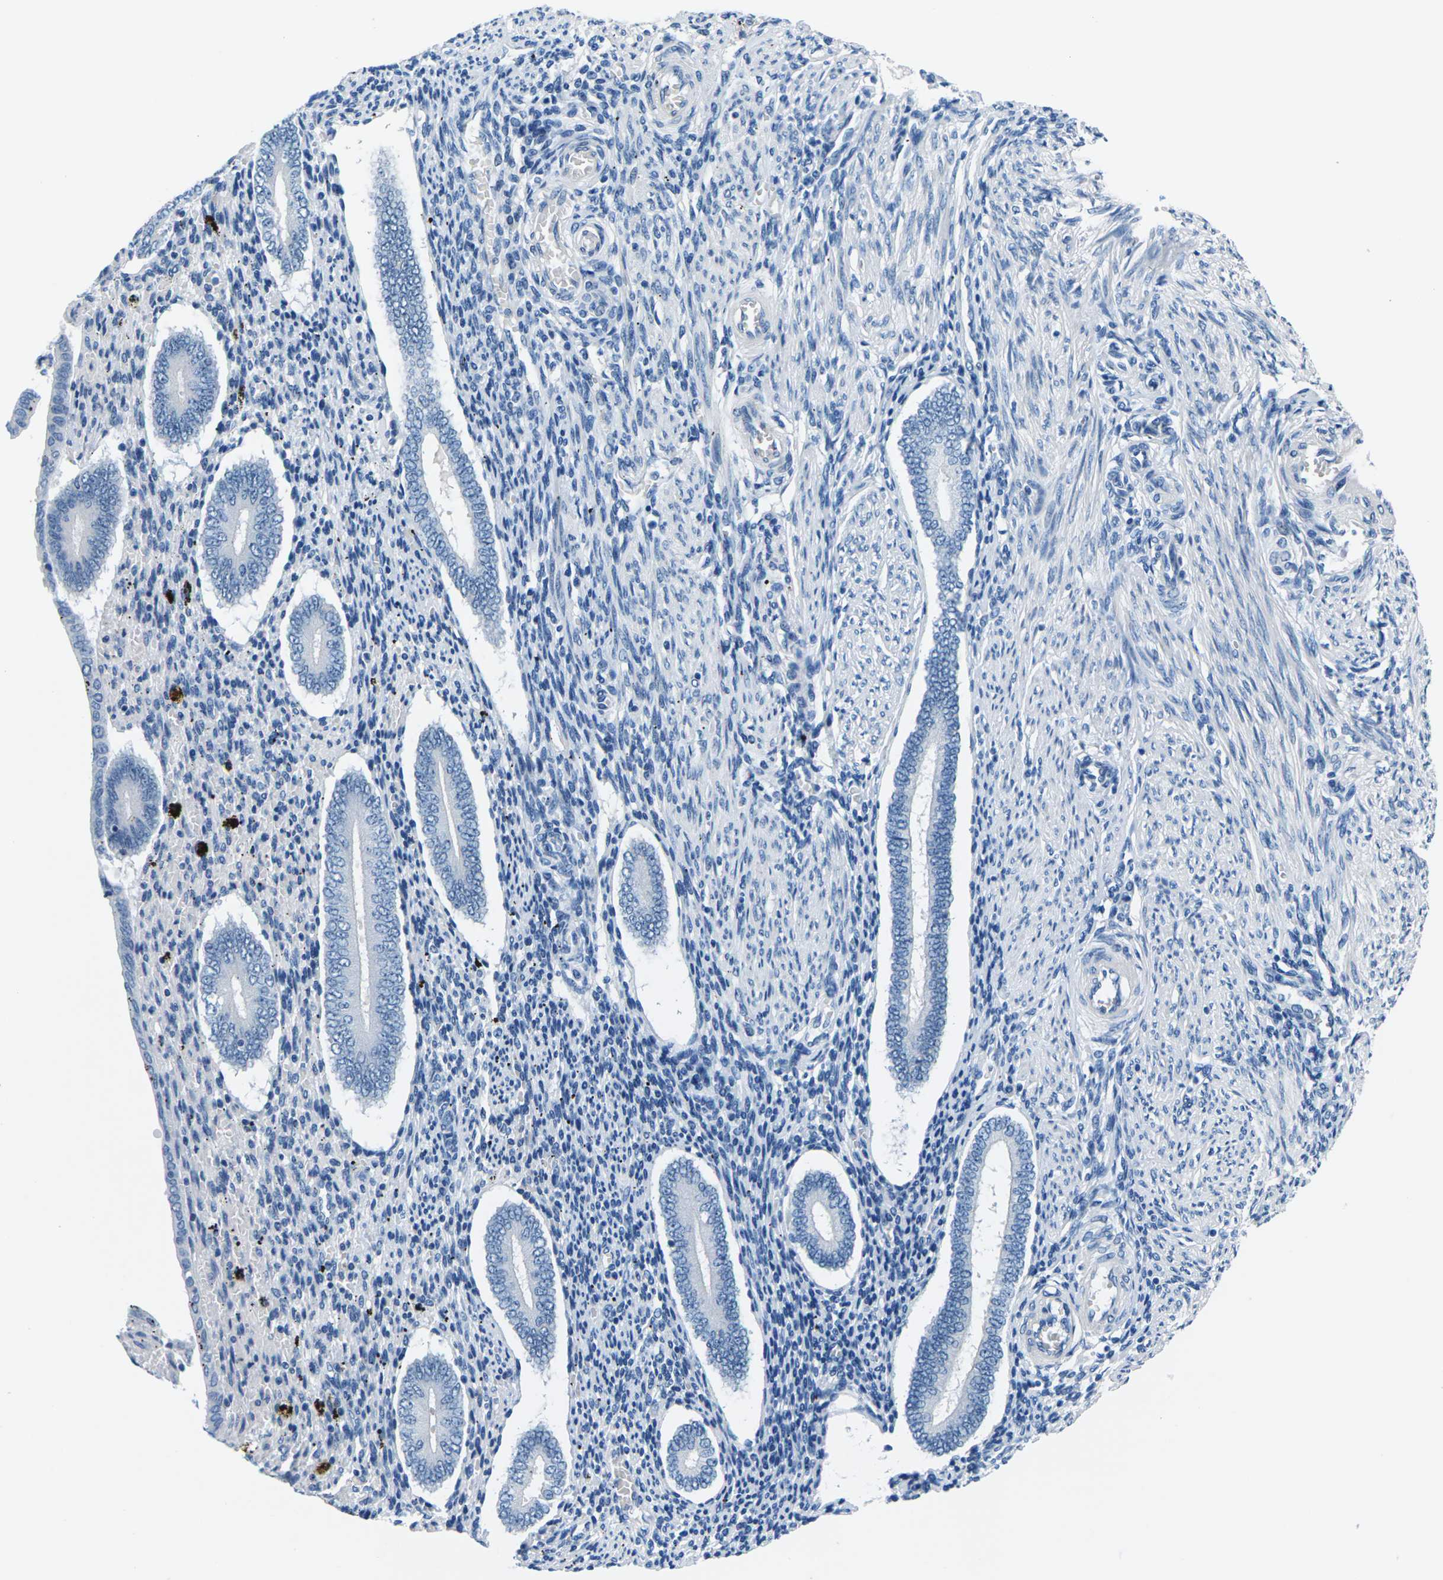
{"staining": {"intensity": "negative", "quantity": "none", "location": "none"}, "tissue": "endometrium", "cell_type": "Cells in endometrial stroma", "image_type": "normal", "snomed": [{"axis": "morphology", "description": "Normal tissue, NOS"}, {"axis": "topography", "description": "Endometrium"}], "caption": "Photomicrograph shows no protein expression in cells in endometrial stroma of normal endometrium.", "gene": "UMOD", "patient": {"sex": "female", "age": 42}}